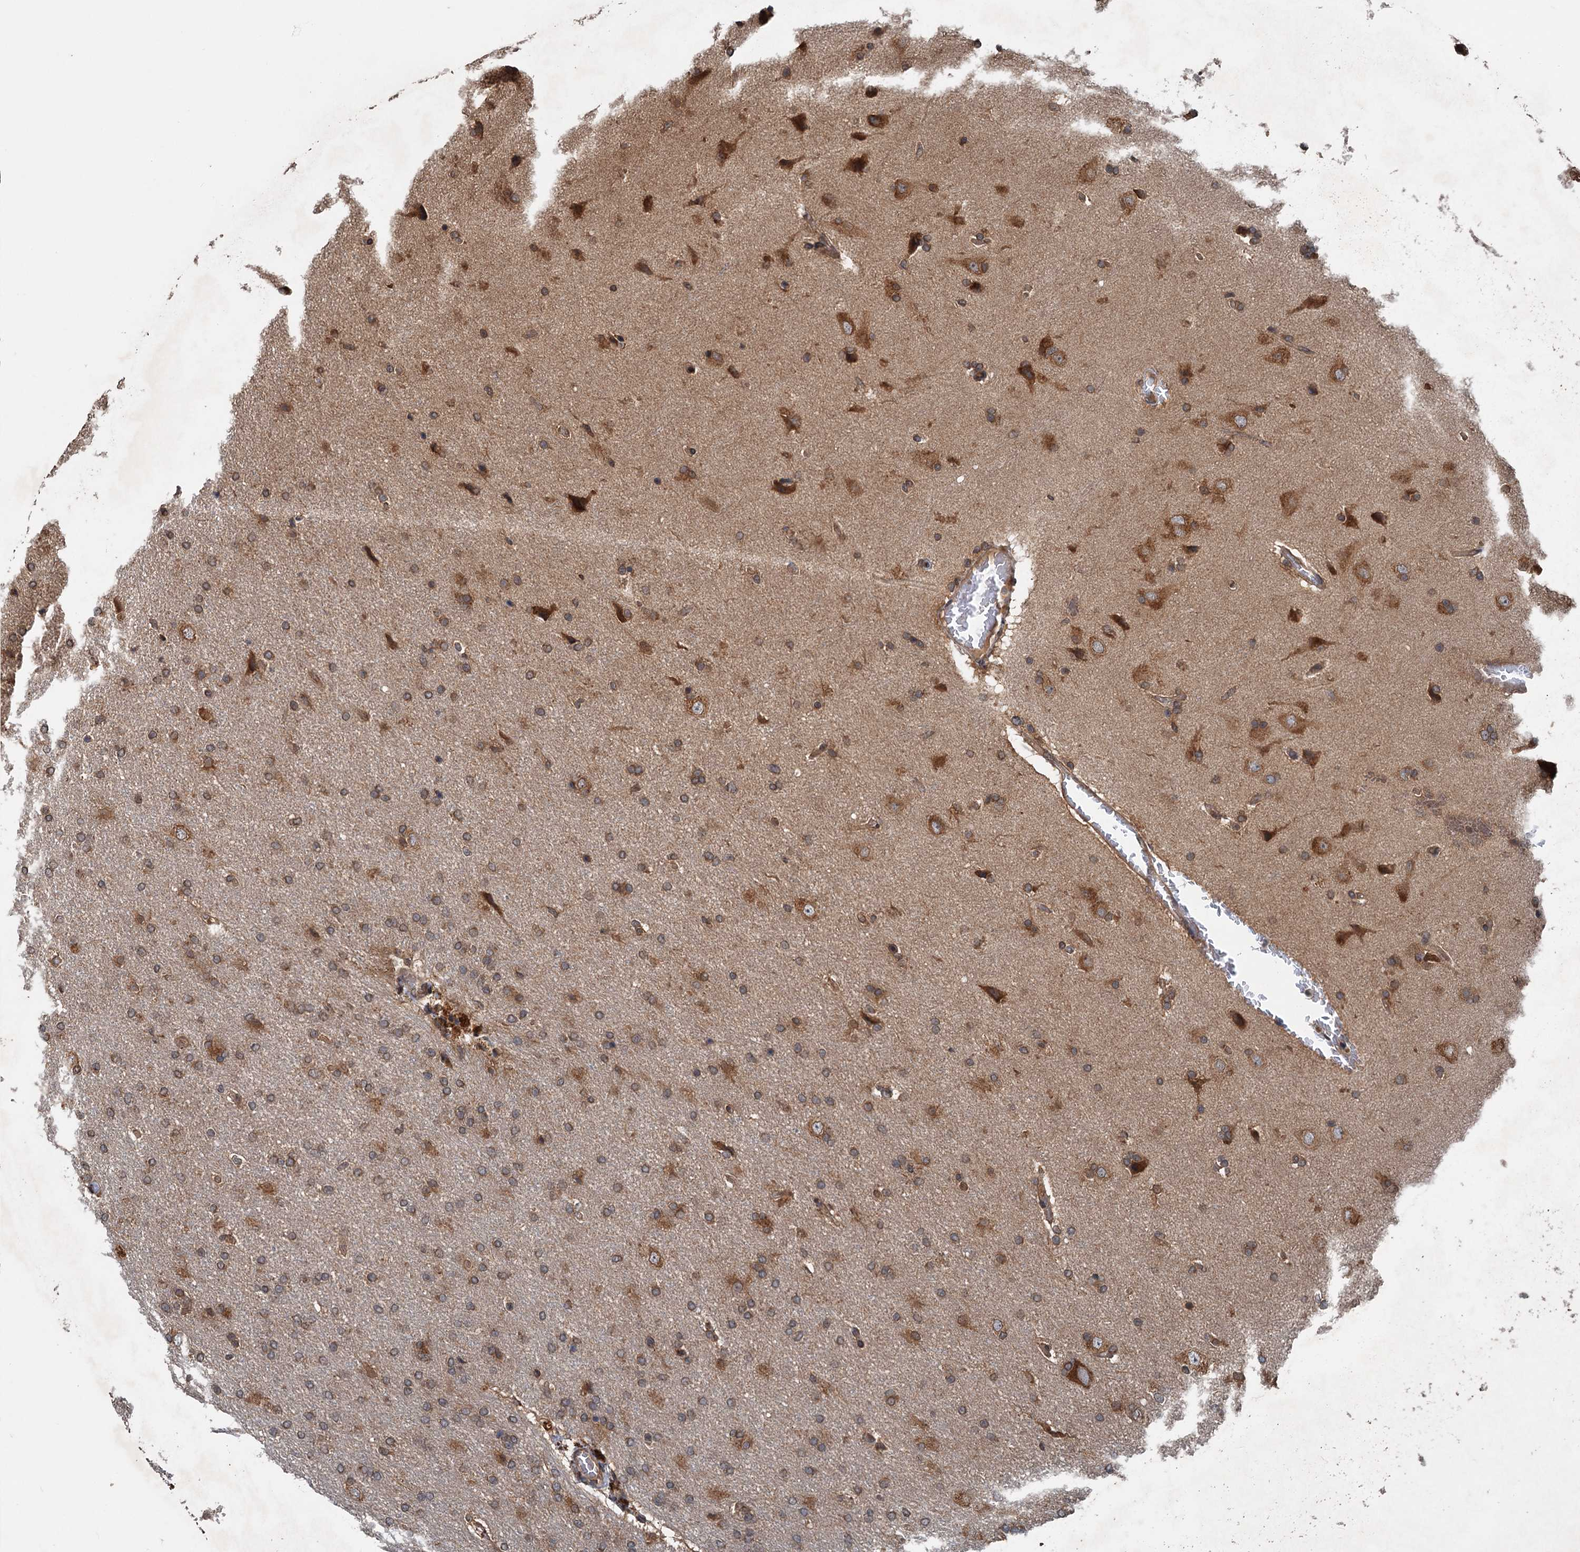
{"staining": {"intensity": "moderate", "quantity": ">75%", "location": "cytoplasmic/membranous"}, "tissue": "glioma", "cell_type": "Tumor cells", "image_type": "cancer", "snomed": [{"axis": "morphology", "description": "Glioma, malignant, High grade"}, {"axis": "topography", "description": "Brain"}], "caption": "IHC staining of glioma, which demonstrates medium levels of moderate cytoplasmic/membranous staining in approximately >75% of tumor cells indicating moderate cytoplasmic/membranous protein positivity. The staining was performed using DAB (brown) for protein detection and nuclei were counterstained in hematoxylin (blue).", "gene": "N4BP2L2", "patient": {"sex": "male", "age": 72}}